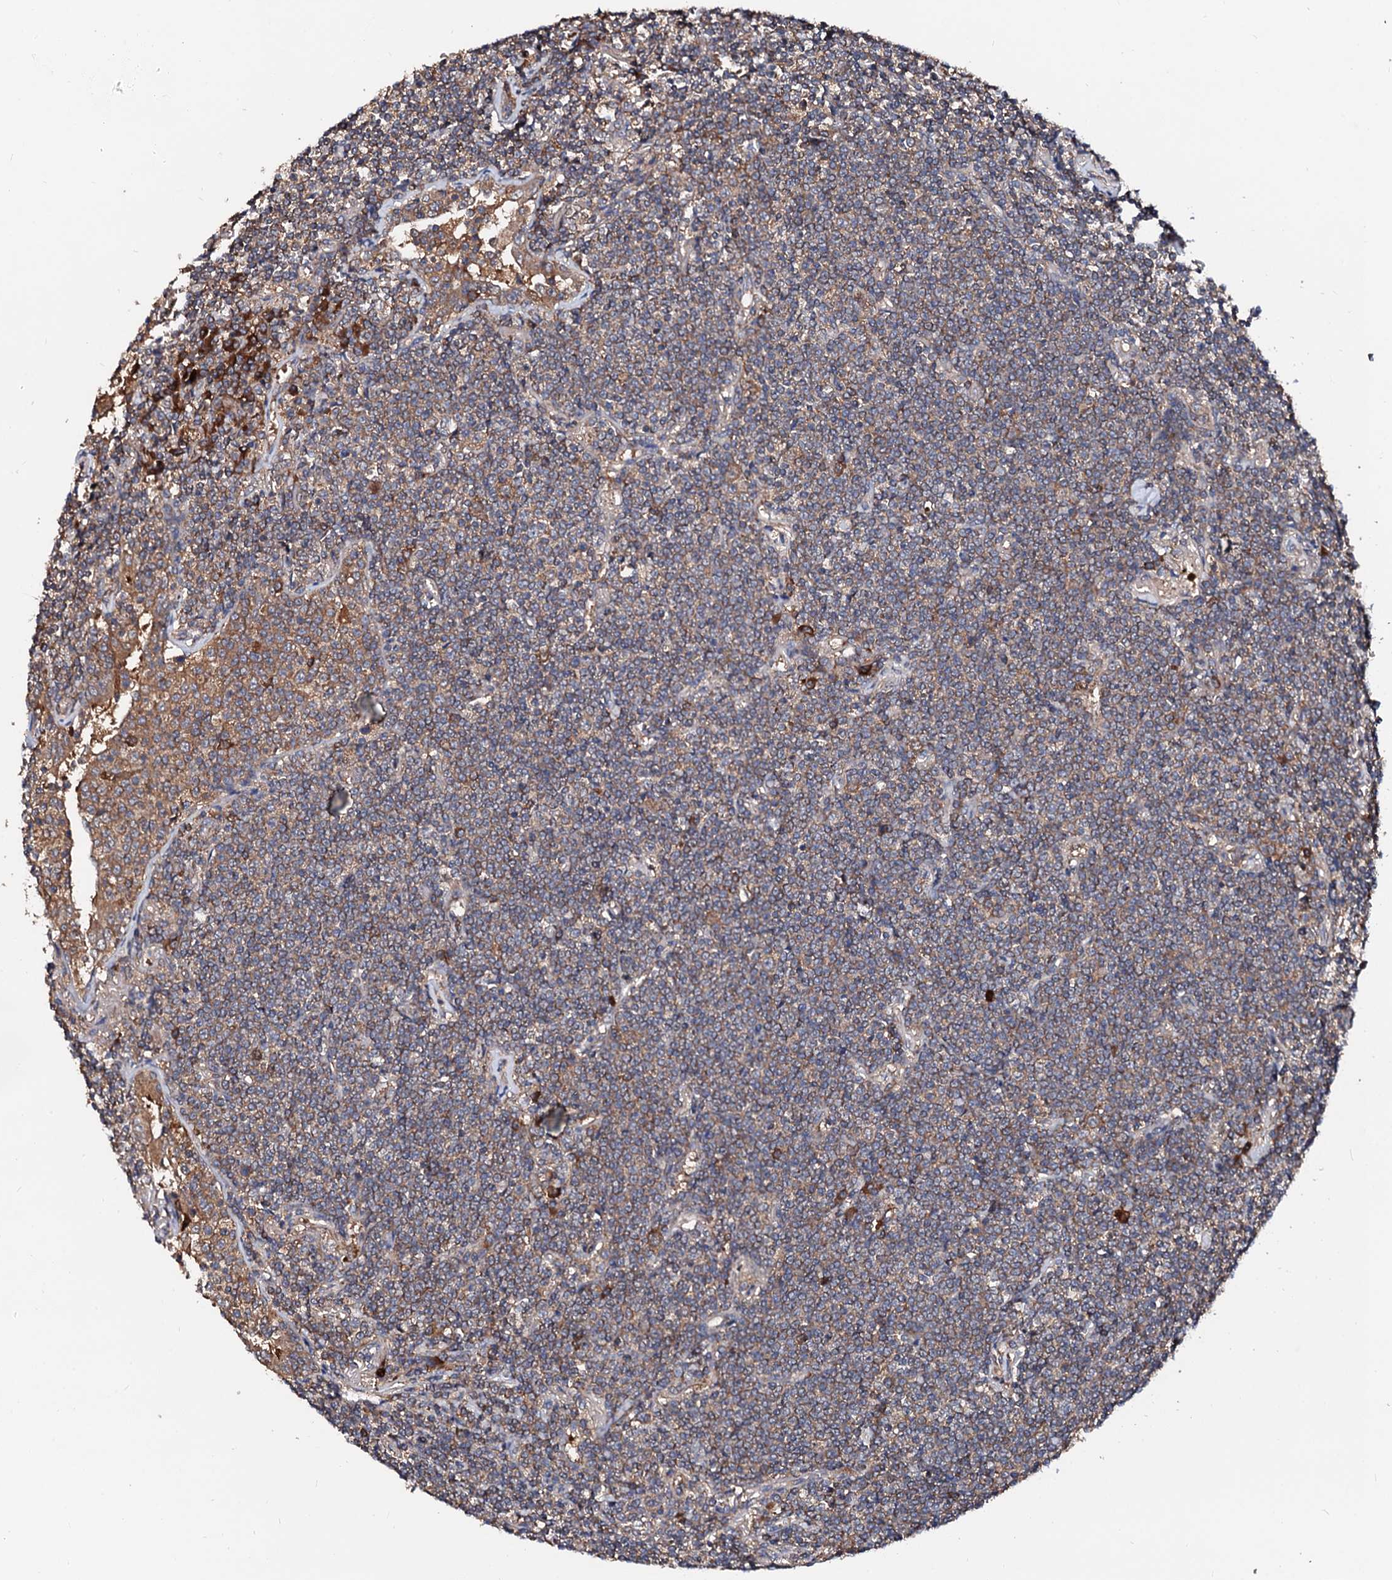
{"staining": {"intensity": "weak", "quantity": "25%-75%", "location": "cytoplasmic/membranous"}, "tissue": "lymphoma", "cell_type": "Tumor cells", "image_type": "cancer", "snomed": [{"axis": "morphology", "description": "Malignant lymphoma, non-Hodgkin's type, Low grade"}, {"axis": "topography", "description": "Lung"}], "caption": "Tumor cells display low levels of weak cytoplasmic/membranous staining in approximately 25%-75% of cells in malignant lymphoma, non-Hodgkin's type (low-grade). (Brightfield microscopy of DAB IHC at high magnification).", "gene": "EXTL1", "patient": {"sex": "female", "age": 71}}